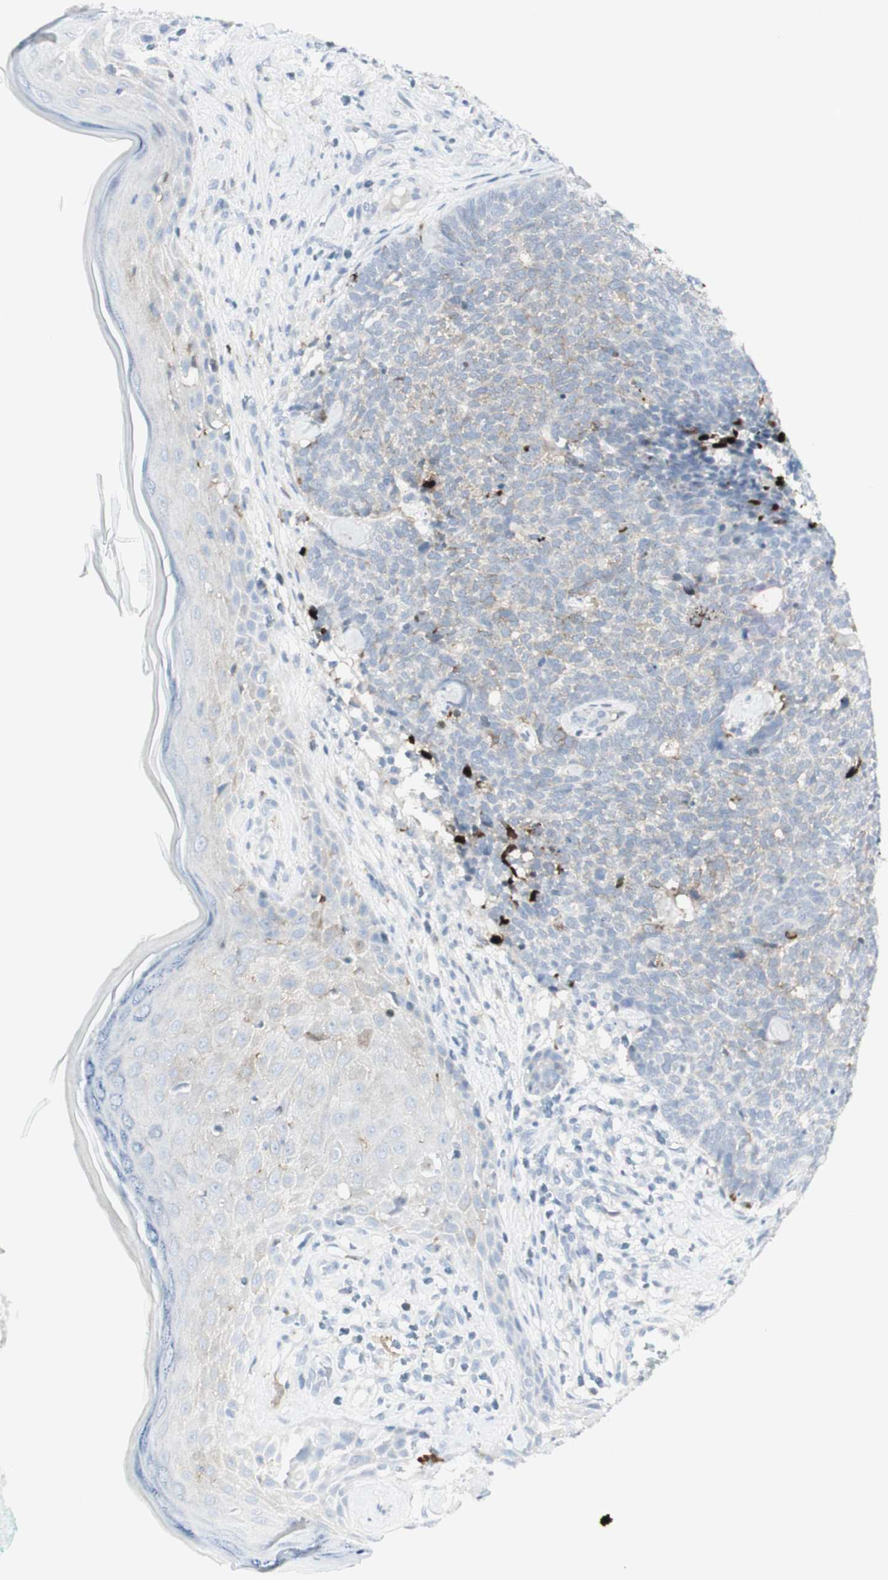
{"staining": {"intensity": "weak", "quantity": "25%-75%", "location": "cytoplasmic/membranous"}, "tissue": "skin cancer", "cell_type": "Tumor cells", "image_type": "cancer", "snomed": [{"axis": "morphology", "description": "Basal cell carcinoma"}, {"axis": "topography", "description": "Skin"}], "caption": "Skin cancer (basal cell carcinoma) tissue demonstrates weak cytoplasmic/membranous staining in about 25%-75% of tumor cells", "gene": "MDK", "patient": {"sex": "female", "age": 84}}